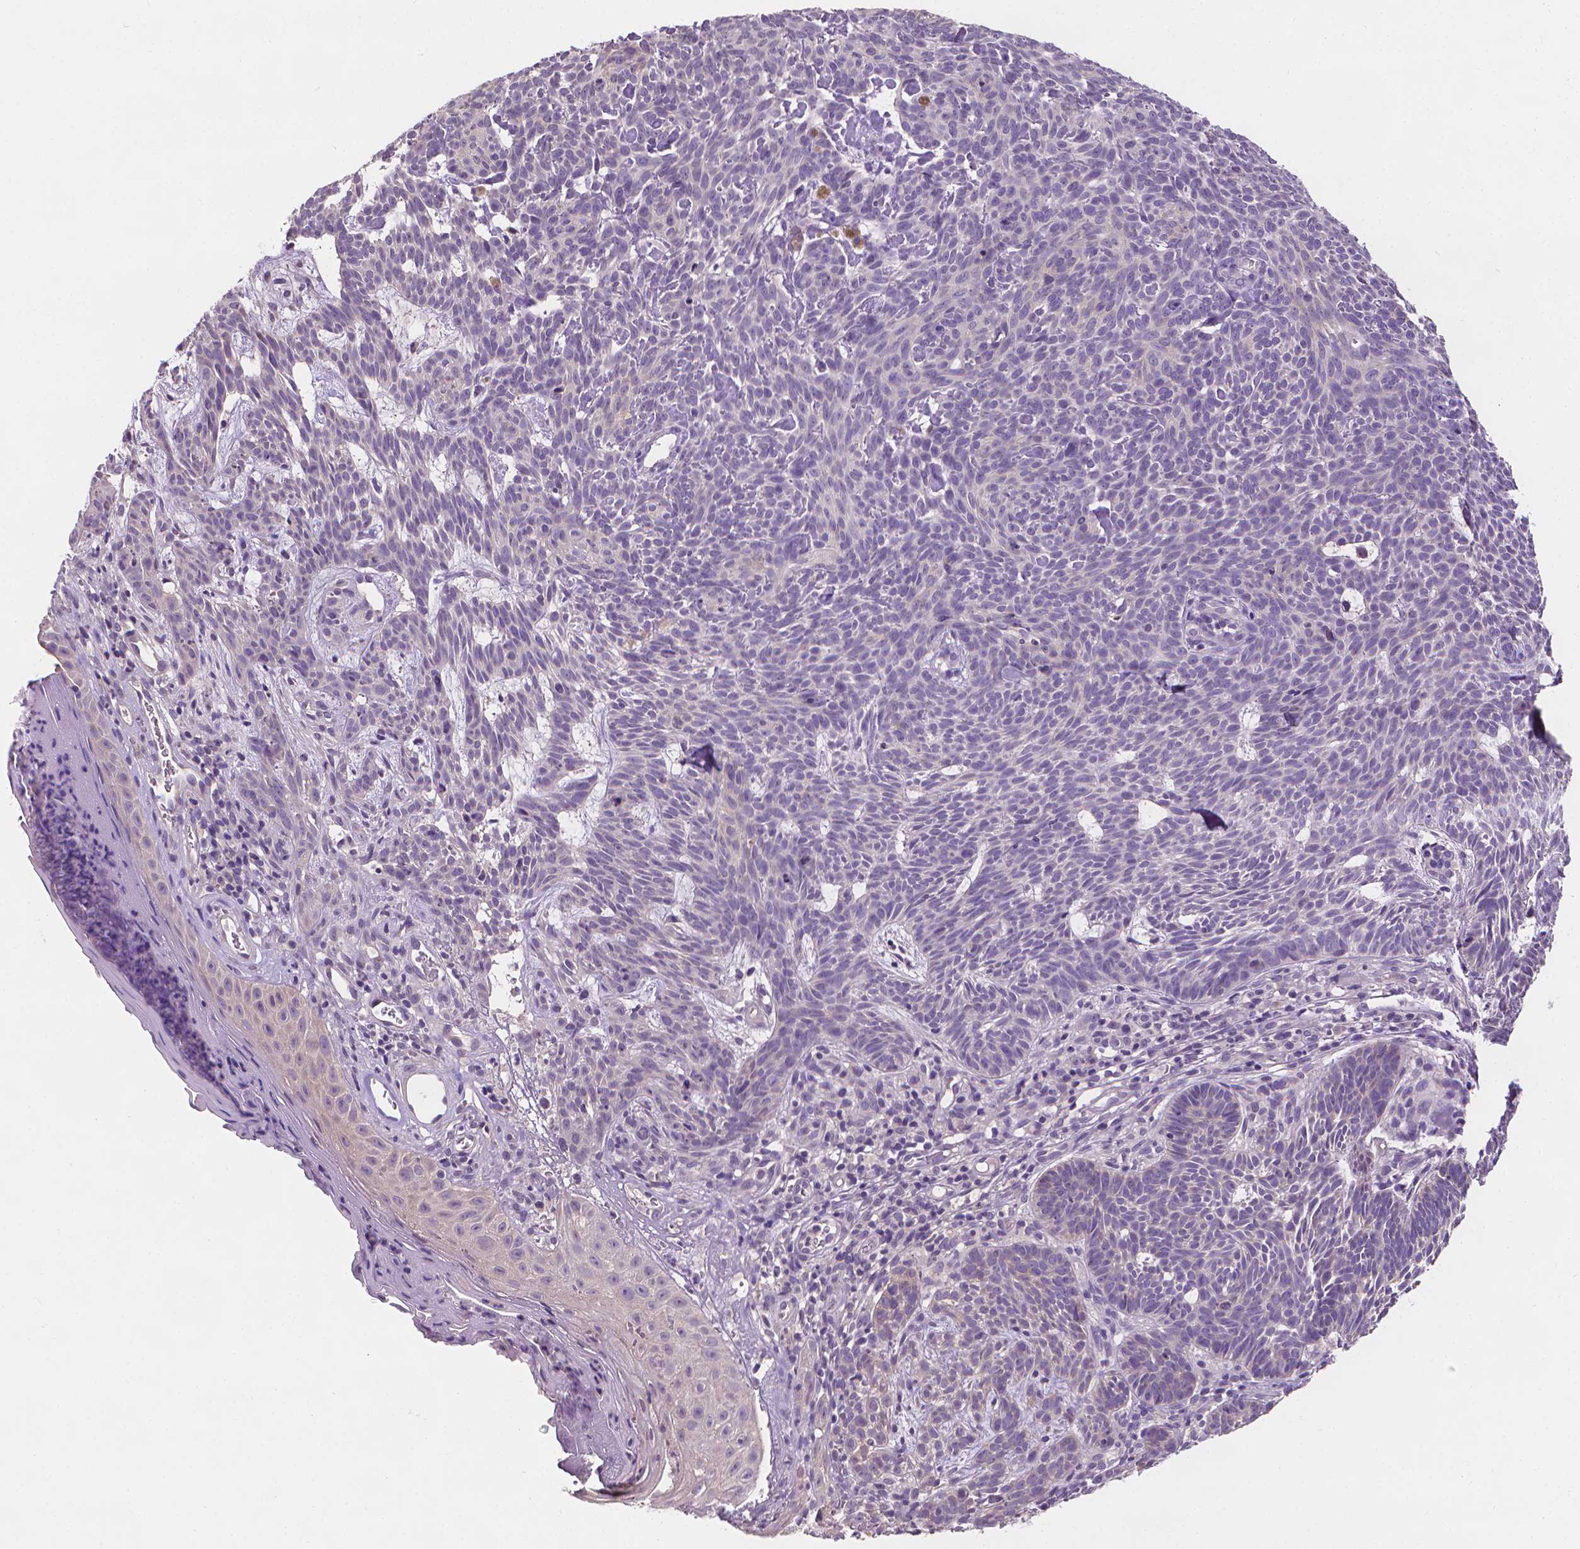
{"staining": {"intensity": "negative", "quantity": "none", "location": "none"}, "tissue": "skin cancer", "cell_type": "Tumor cells", "image_type": "cancer", "snomed": [{"axis": "morphology", "description": "Basal cell carcinoma"}, {"axis": "topography", "description": "Skin"}], "caption": "Skin cancer (basal cell carcinoma) stained for a protein using immunohistochemistry (IHC) demonstrates no positivity tumor cells.", "gene": "FASN", "patient": {"sex": "male", "age": 59}}